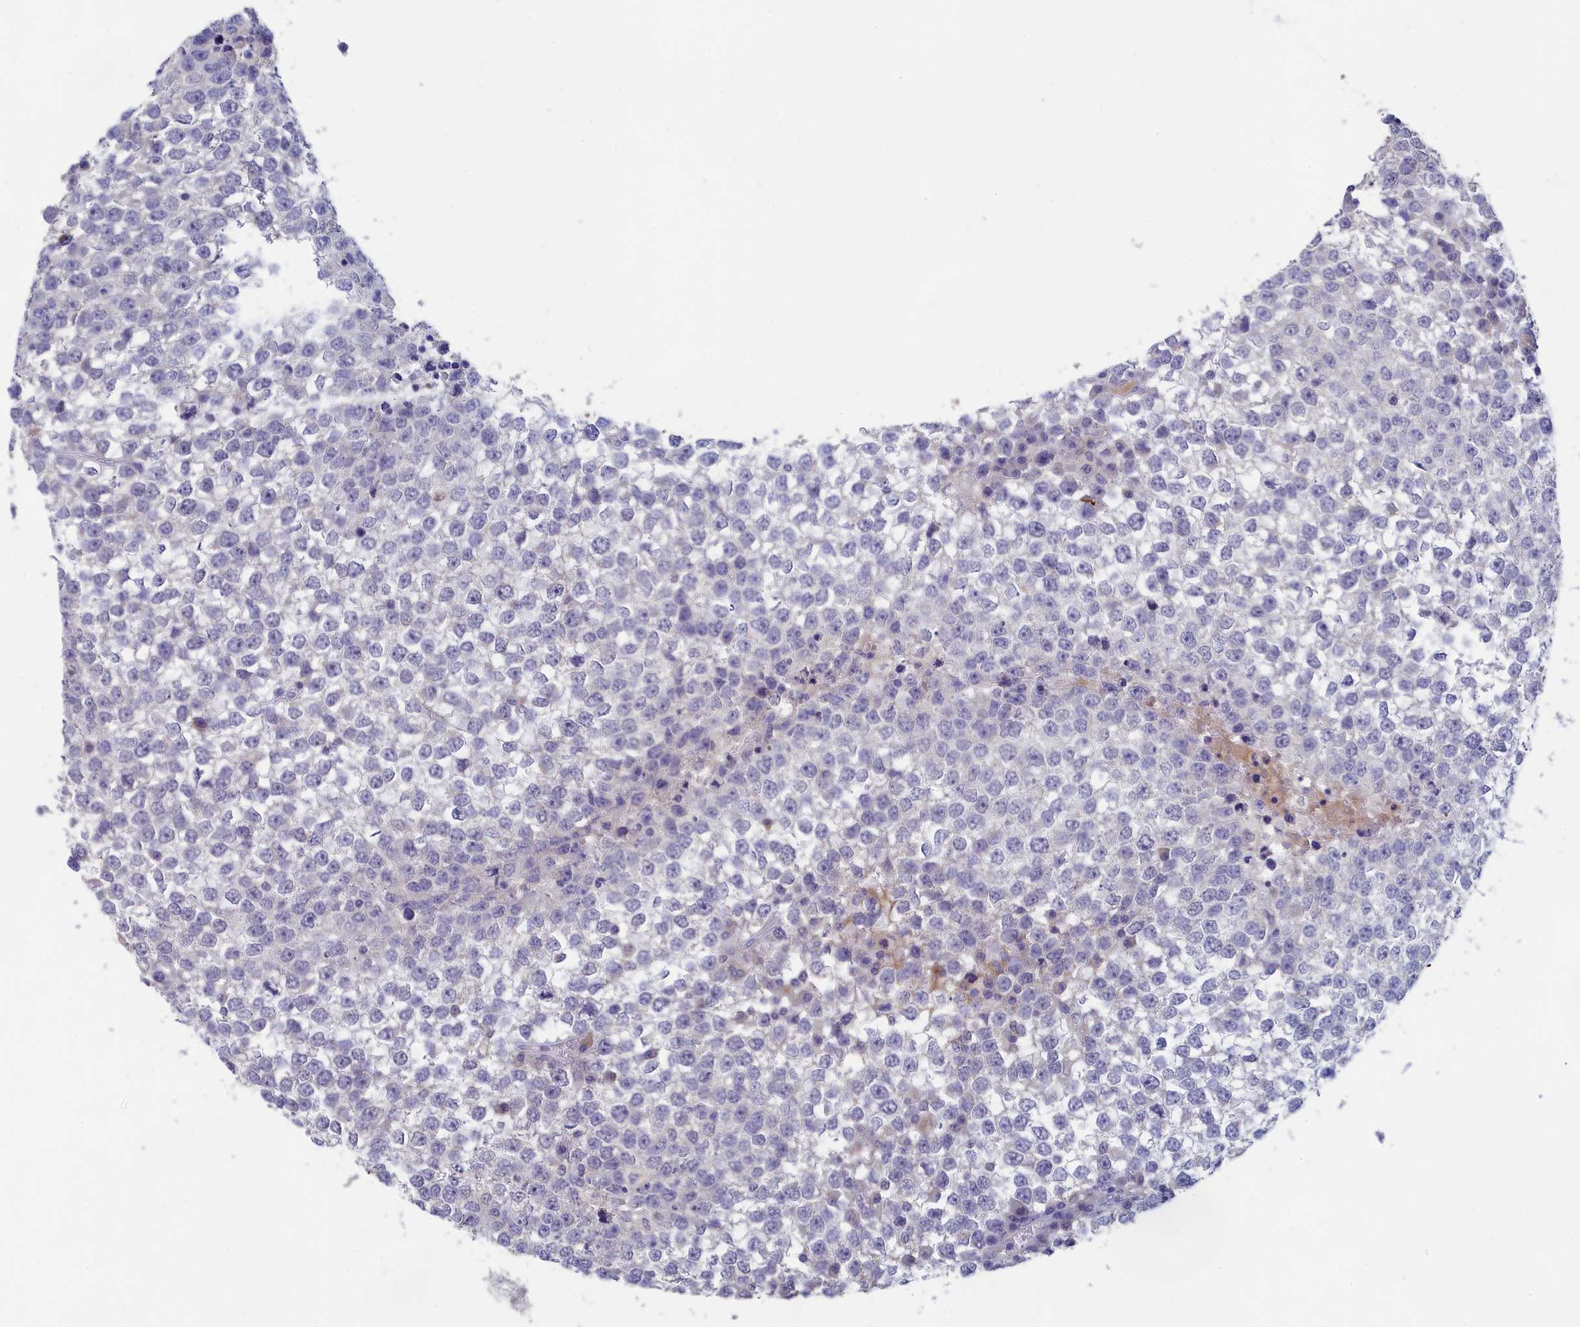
{"staining": {"intensity": "negative", "quantity": "none", "location": "none"}, "tissue": "testis cancer", "cell_type": "Tumor cells", "image_type": "cancer", "snomed": [{"axis": "morphology", "description": "Seminoma, NOS"}, {"axis": "topography", "description": "Testis"}], "caption": "Seminoma (testis) was stained to show a protein in brown. There is no significant staining in tumor cells.", "gene": "LRIF1", "patient": {"sex": "male", "age": 65}}